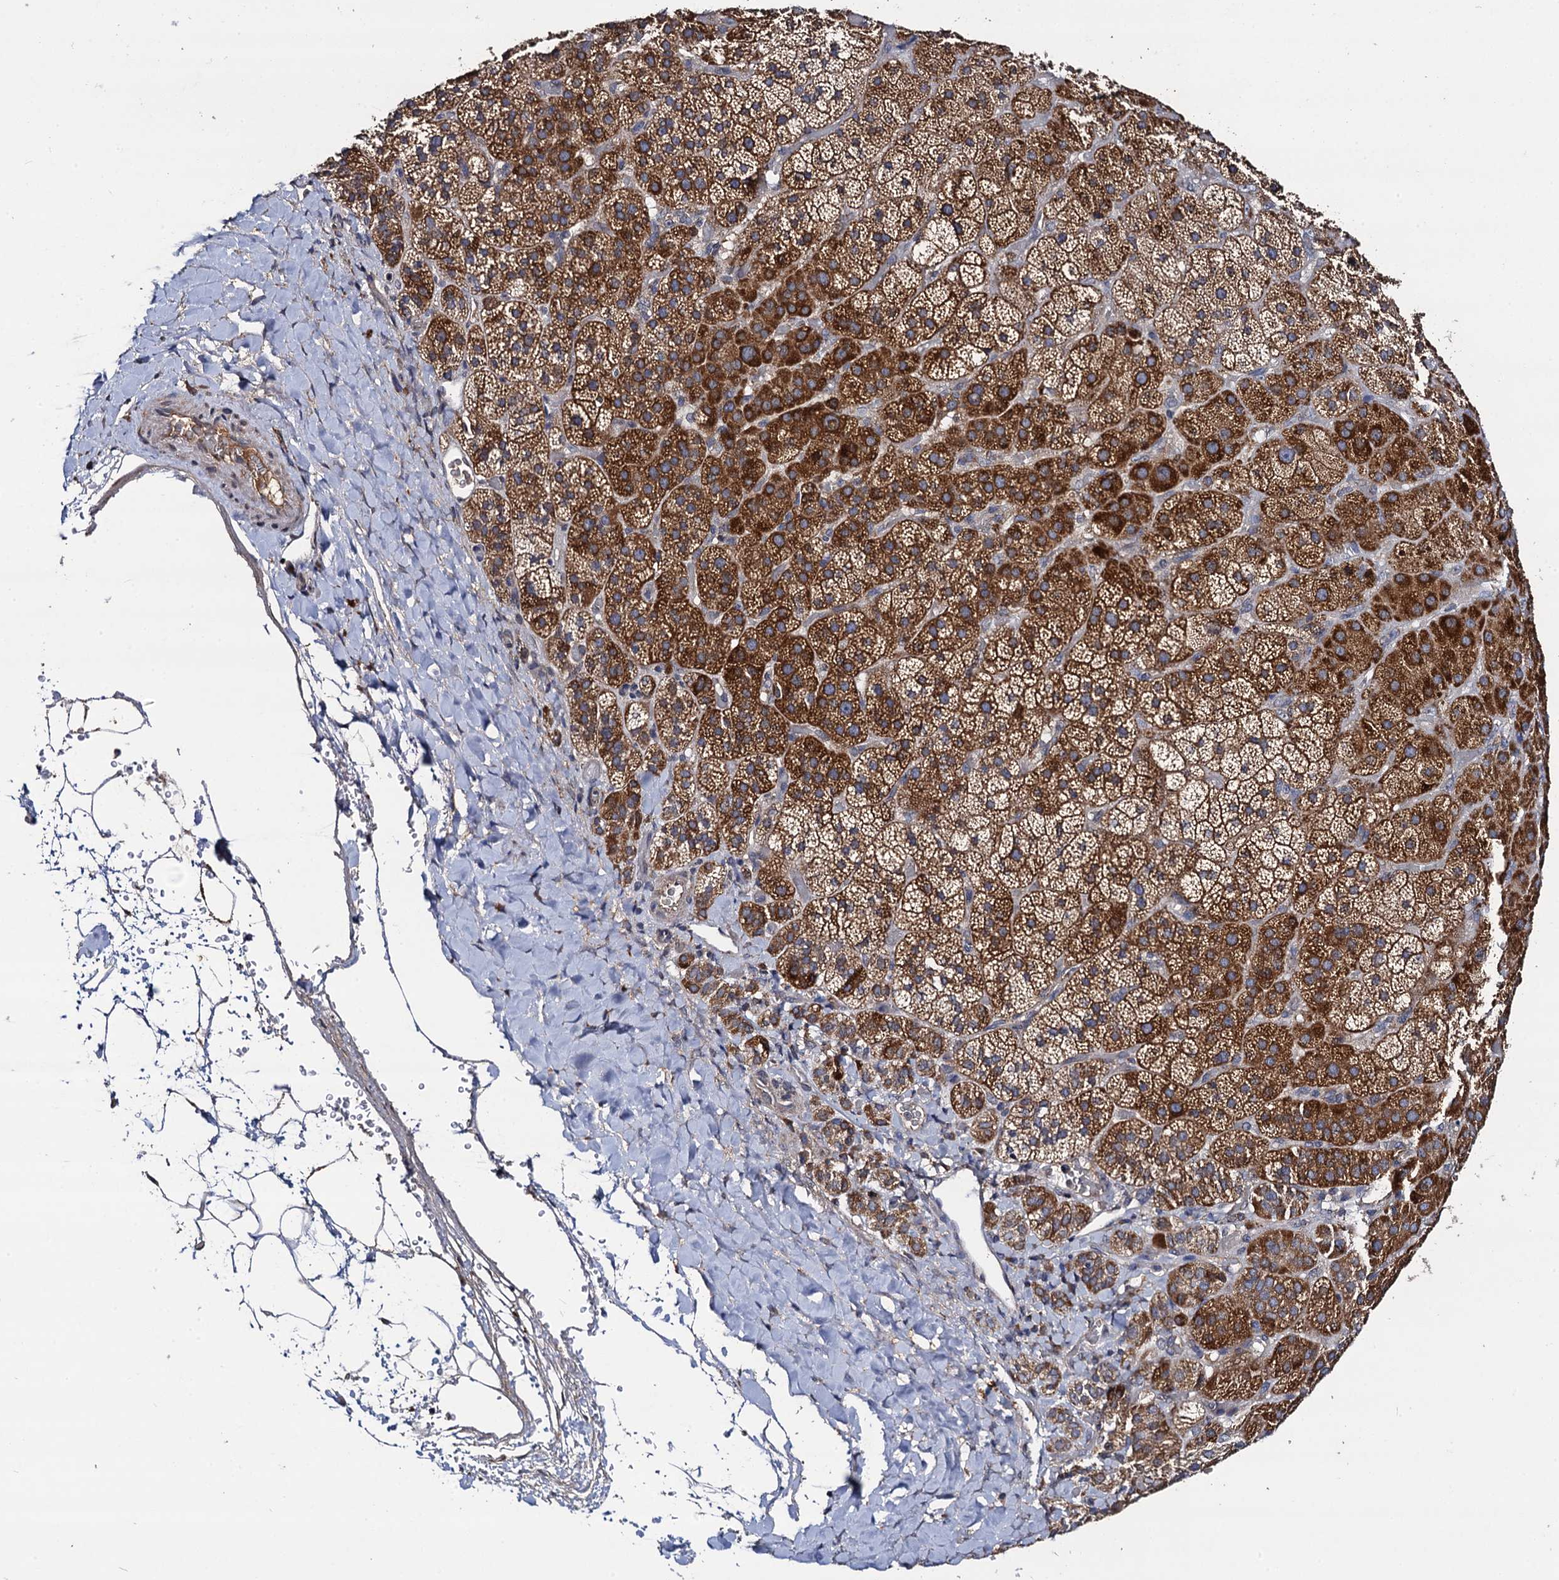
{"staining": {"intensity": "strong", "quantity": ">75%", "location": "cytoplasmic/membranous"}, "tissue": "adrenal gland", "cell_type": "Glandular cells", "image_type": "normal", "snomed": [{"axis": "morphology", "description": "Normal tissue, NOS"}, {"axis": "topography", "description": "Adrenal gland"}], "caption": "Immunohistochemistry (IHC) of normal adrenal gland demonstrates high levels of strong cytoplasmic/membranous expression in about >75% of glandular cells. (IHC, brightfield microscopy, high magnification).", "gene": "VPS37D", "patient": {"sex": "male", "age": 57}}